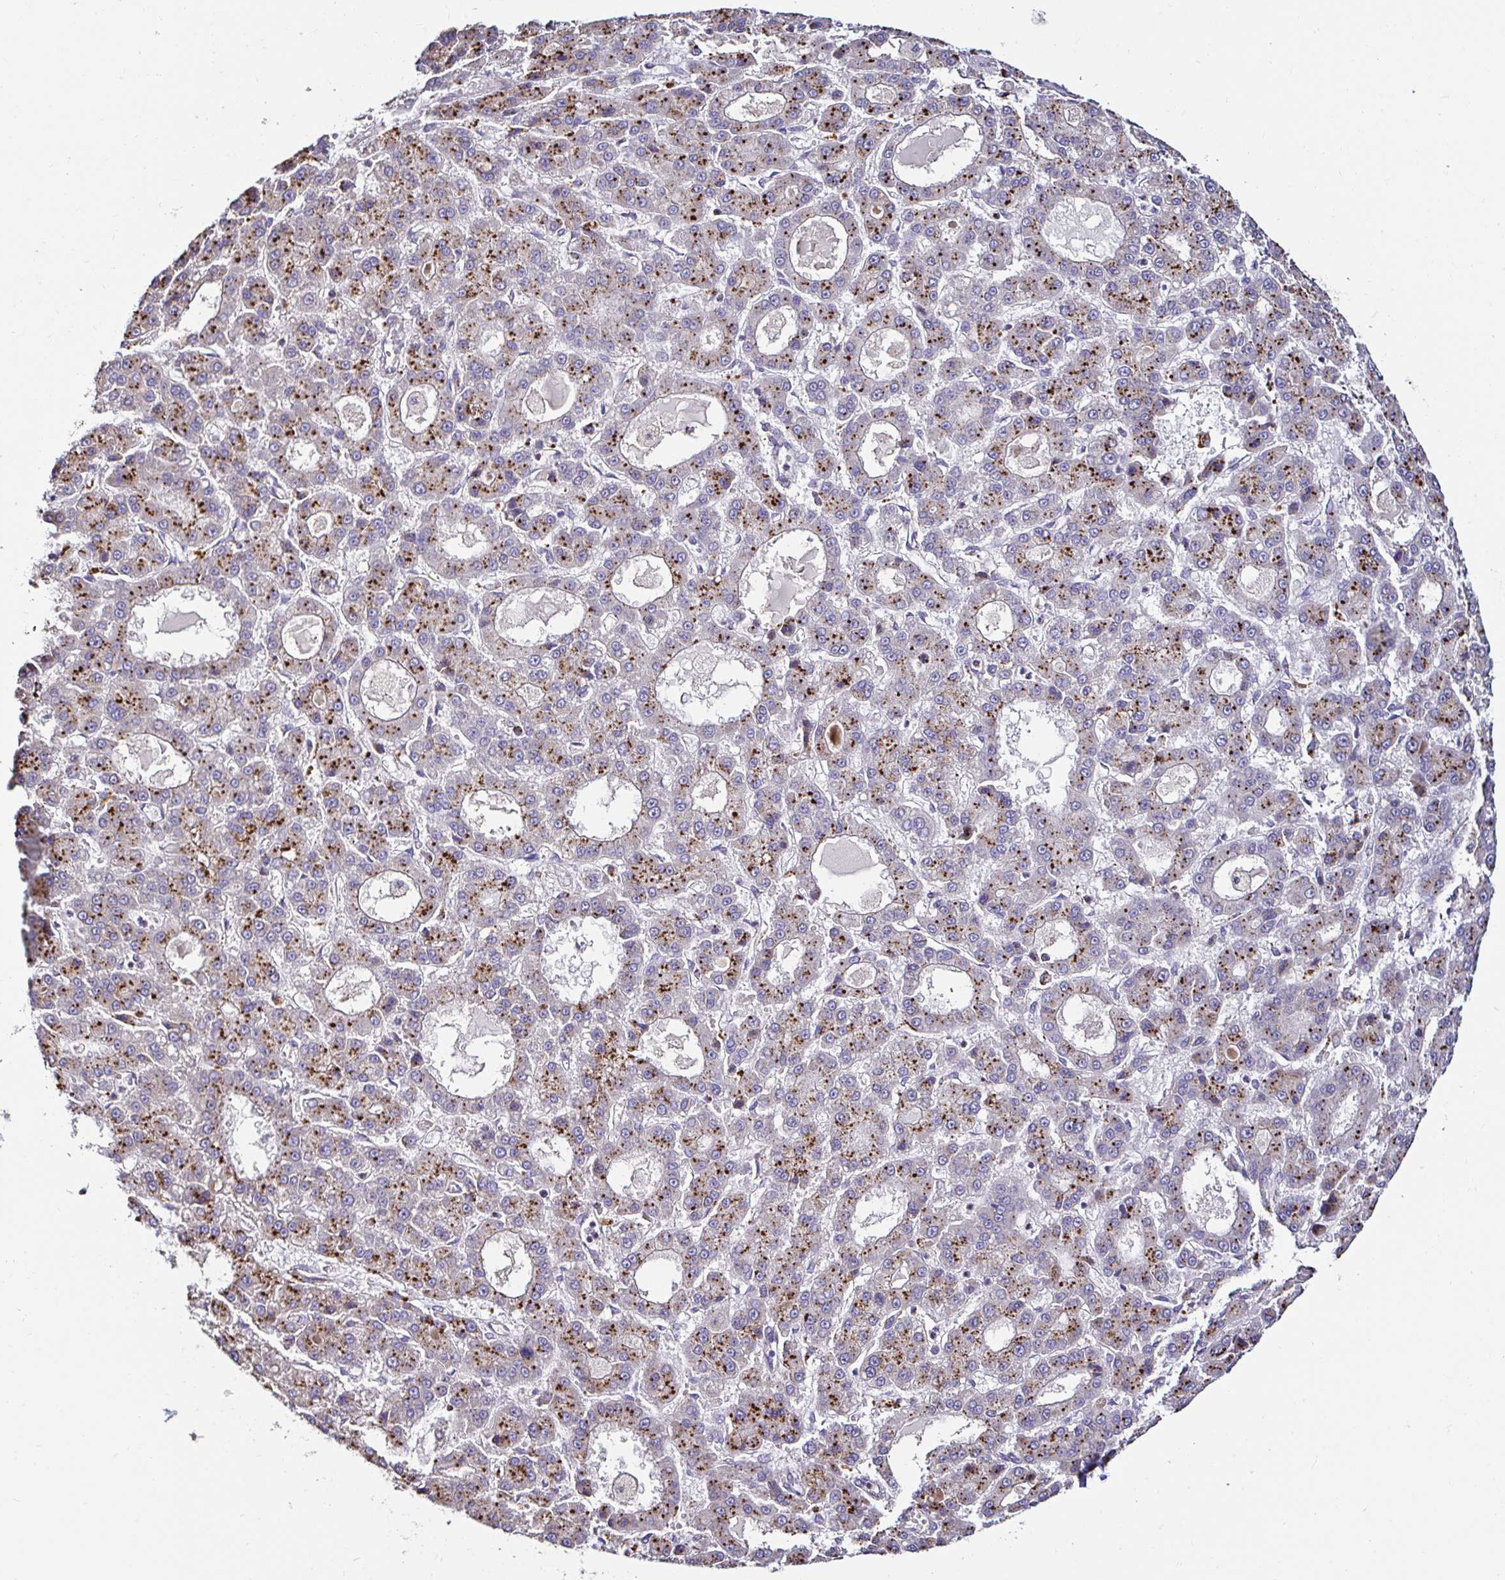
{"staining": {"intensity": "moderate", "quantity": ">75%", "location": "cytoplasmic/membranous"}, "tissue": "liver cancer", "cell_type": "Tumor cells", "image_type": "cancer", "snomed": [{"axis": "morphology", "description": "Carcinoma, Hepatocellular, NOS"}, {"axis": "topography", "description": "Liver"}], "caption": "Immunohistochemistry (IHC) photomicrograph of neoplastic tissue: human liver cancer stained using IHC displays medium levels of moderate protein expression localized specifically in the cytoplasmic/membranous of tumor cells, appearing as a cytoplasmic/membranous brown color.", "gene": "GALNS", "patient": {"sex": "male", "age": 70}}